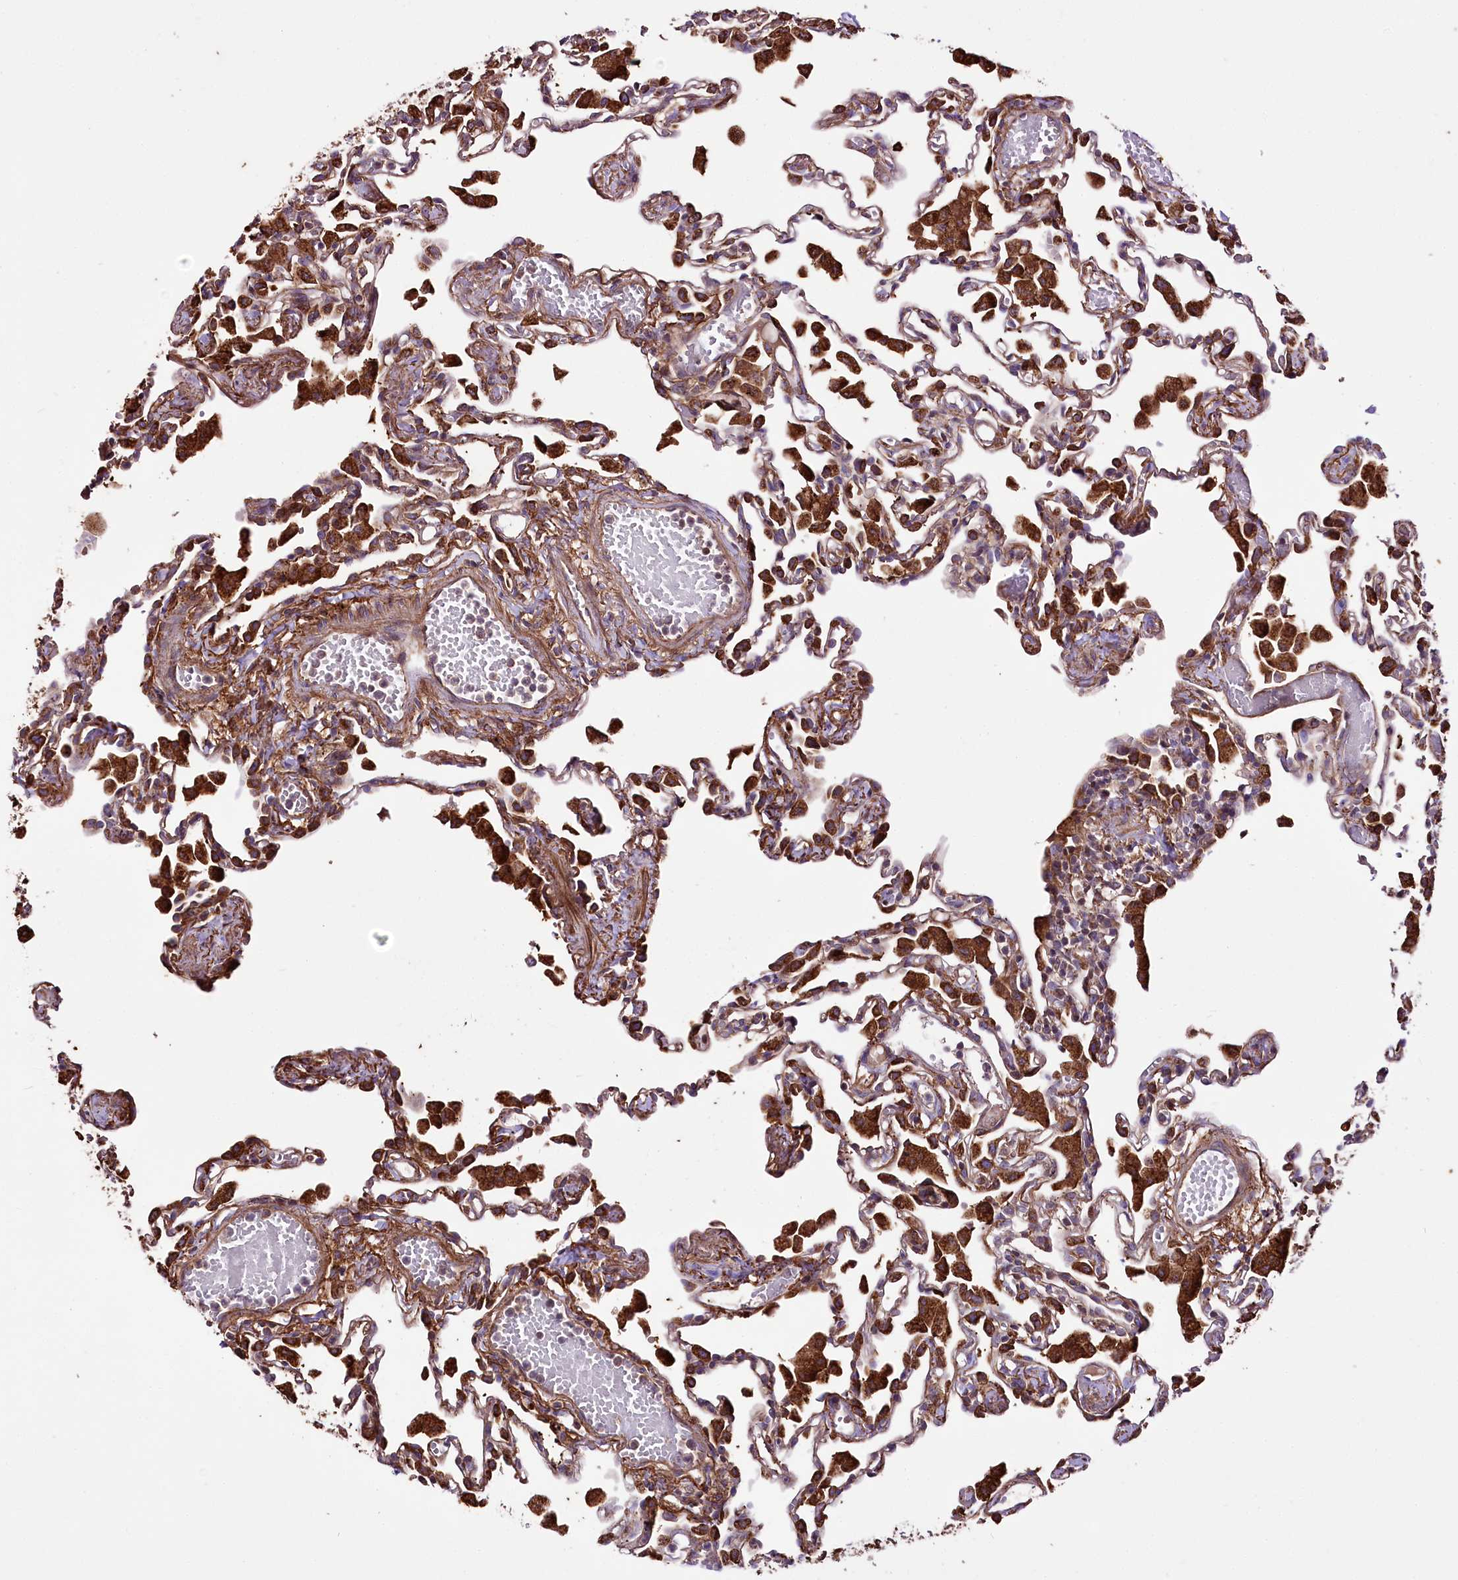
{"staining": {"intensity": "moderate", "quantity": ">75%", "location": "cytoplasmic/membranous"}, "tissue": "lung", "cell_type": "Alveolar cells", "image_type": "normal", "snomed": [{"axis": "morphology", "description": "Normal tissue, NOS"}, {"axis": "topography", "description": "Bronchus"}, {"axis": "topography", "description": "Lung"}], "caption": "Unremarkable lung shows moderate cytoplasmic/membranous staining in approximately >75% of alveolar cells, visualized by immunohistochemistry.", "gene": "WWC1", "patient": {"sex": "female", "age": 49}}